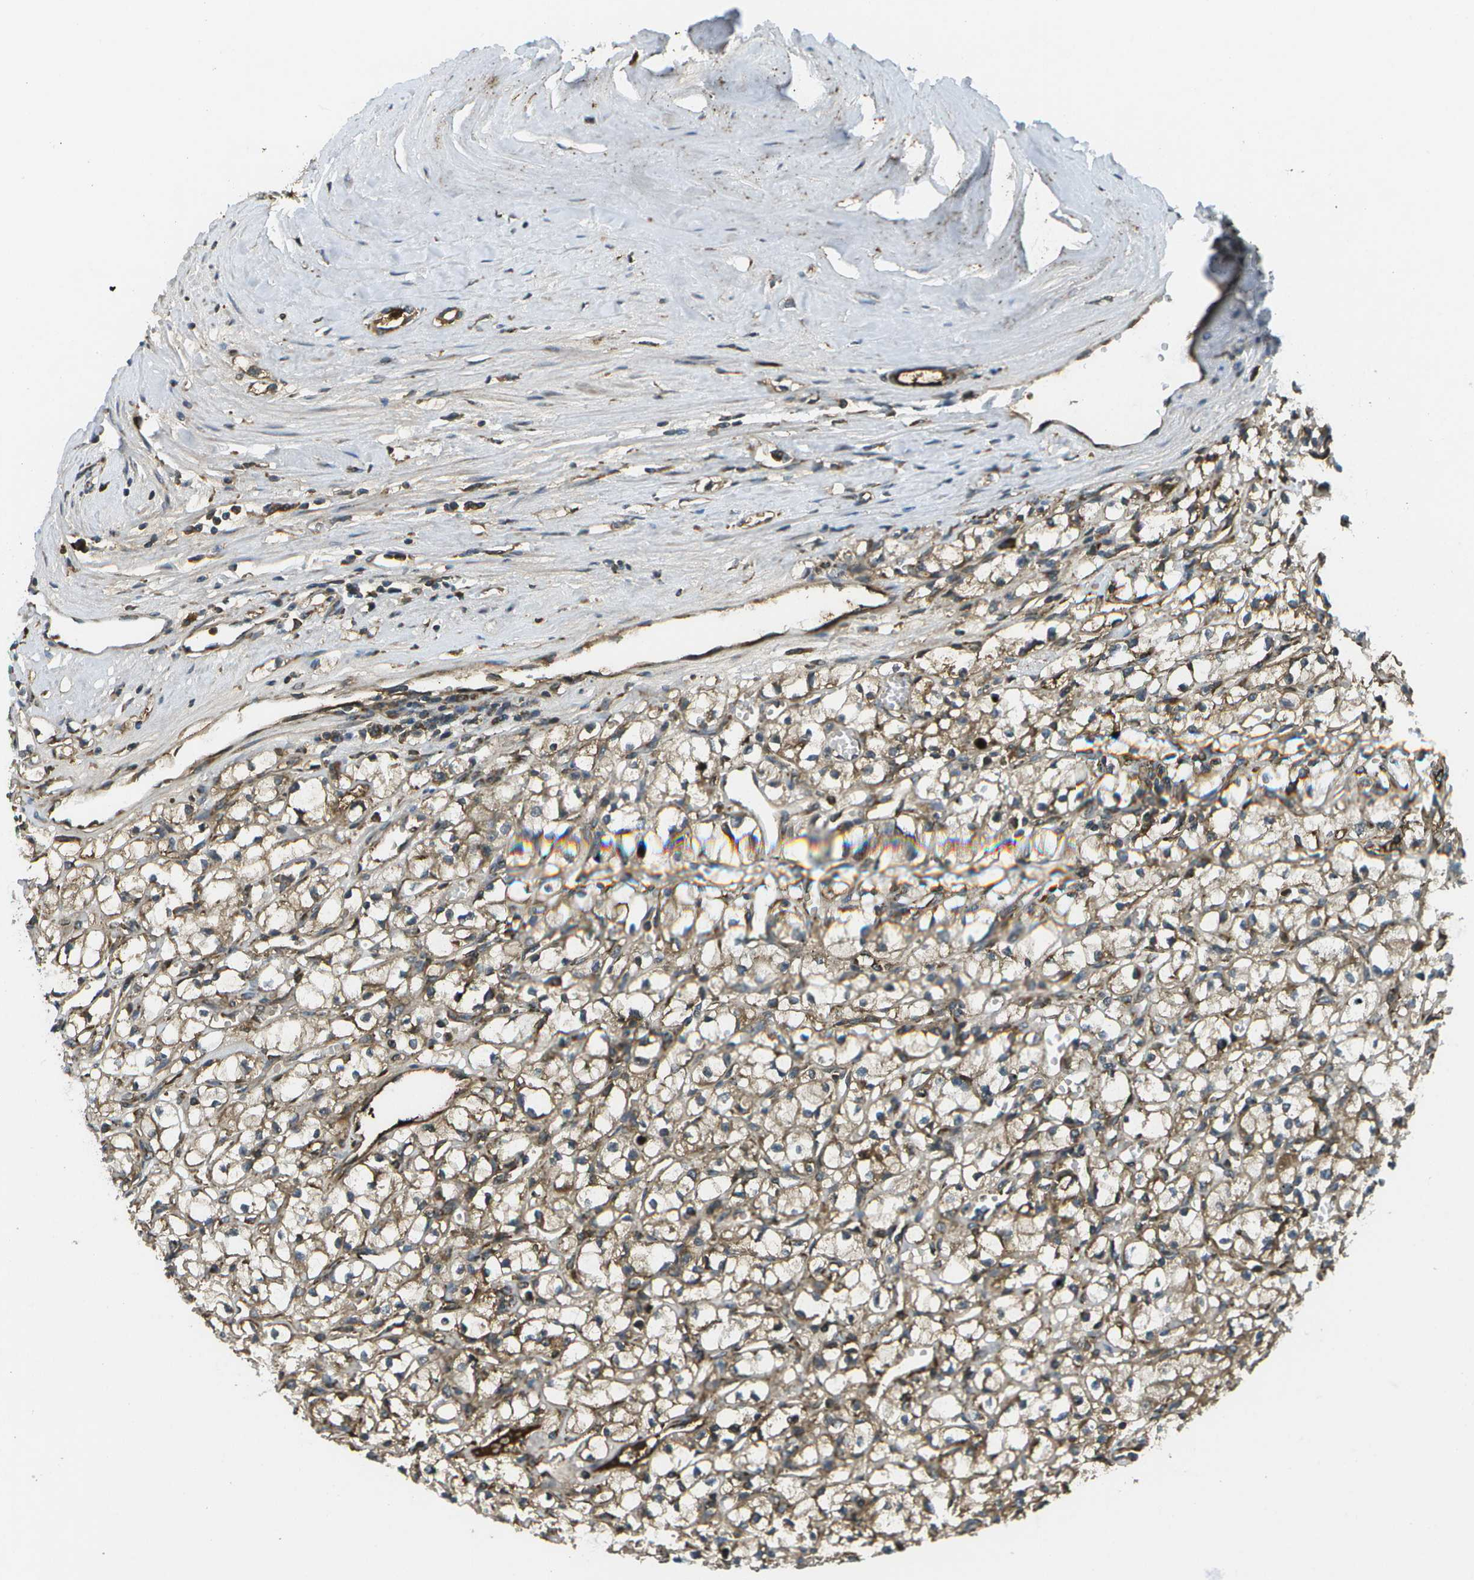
{"staining": {"intensity": "moderate", "quantity": ">75%", "location": "cytoplasmic/membranous"}, "tissue": "renal cancer", "cell_type": "Tumor cells", "image_type": "cancer", "snomed": [{"axis": "morphology", "description": "Adenocarcinoma, NOS"}, {"axis": "topography", "description": "Kidney"}], "caption": "Protein analysis of renal cancer tissue exhibits moderate cytoplasmic/membranous positivity in approximately >75% of tumor cells.", "gene": "USP30", "patient": {"sex": "male", "age": 56}}